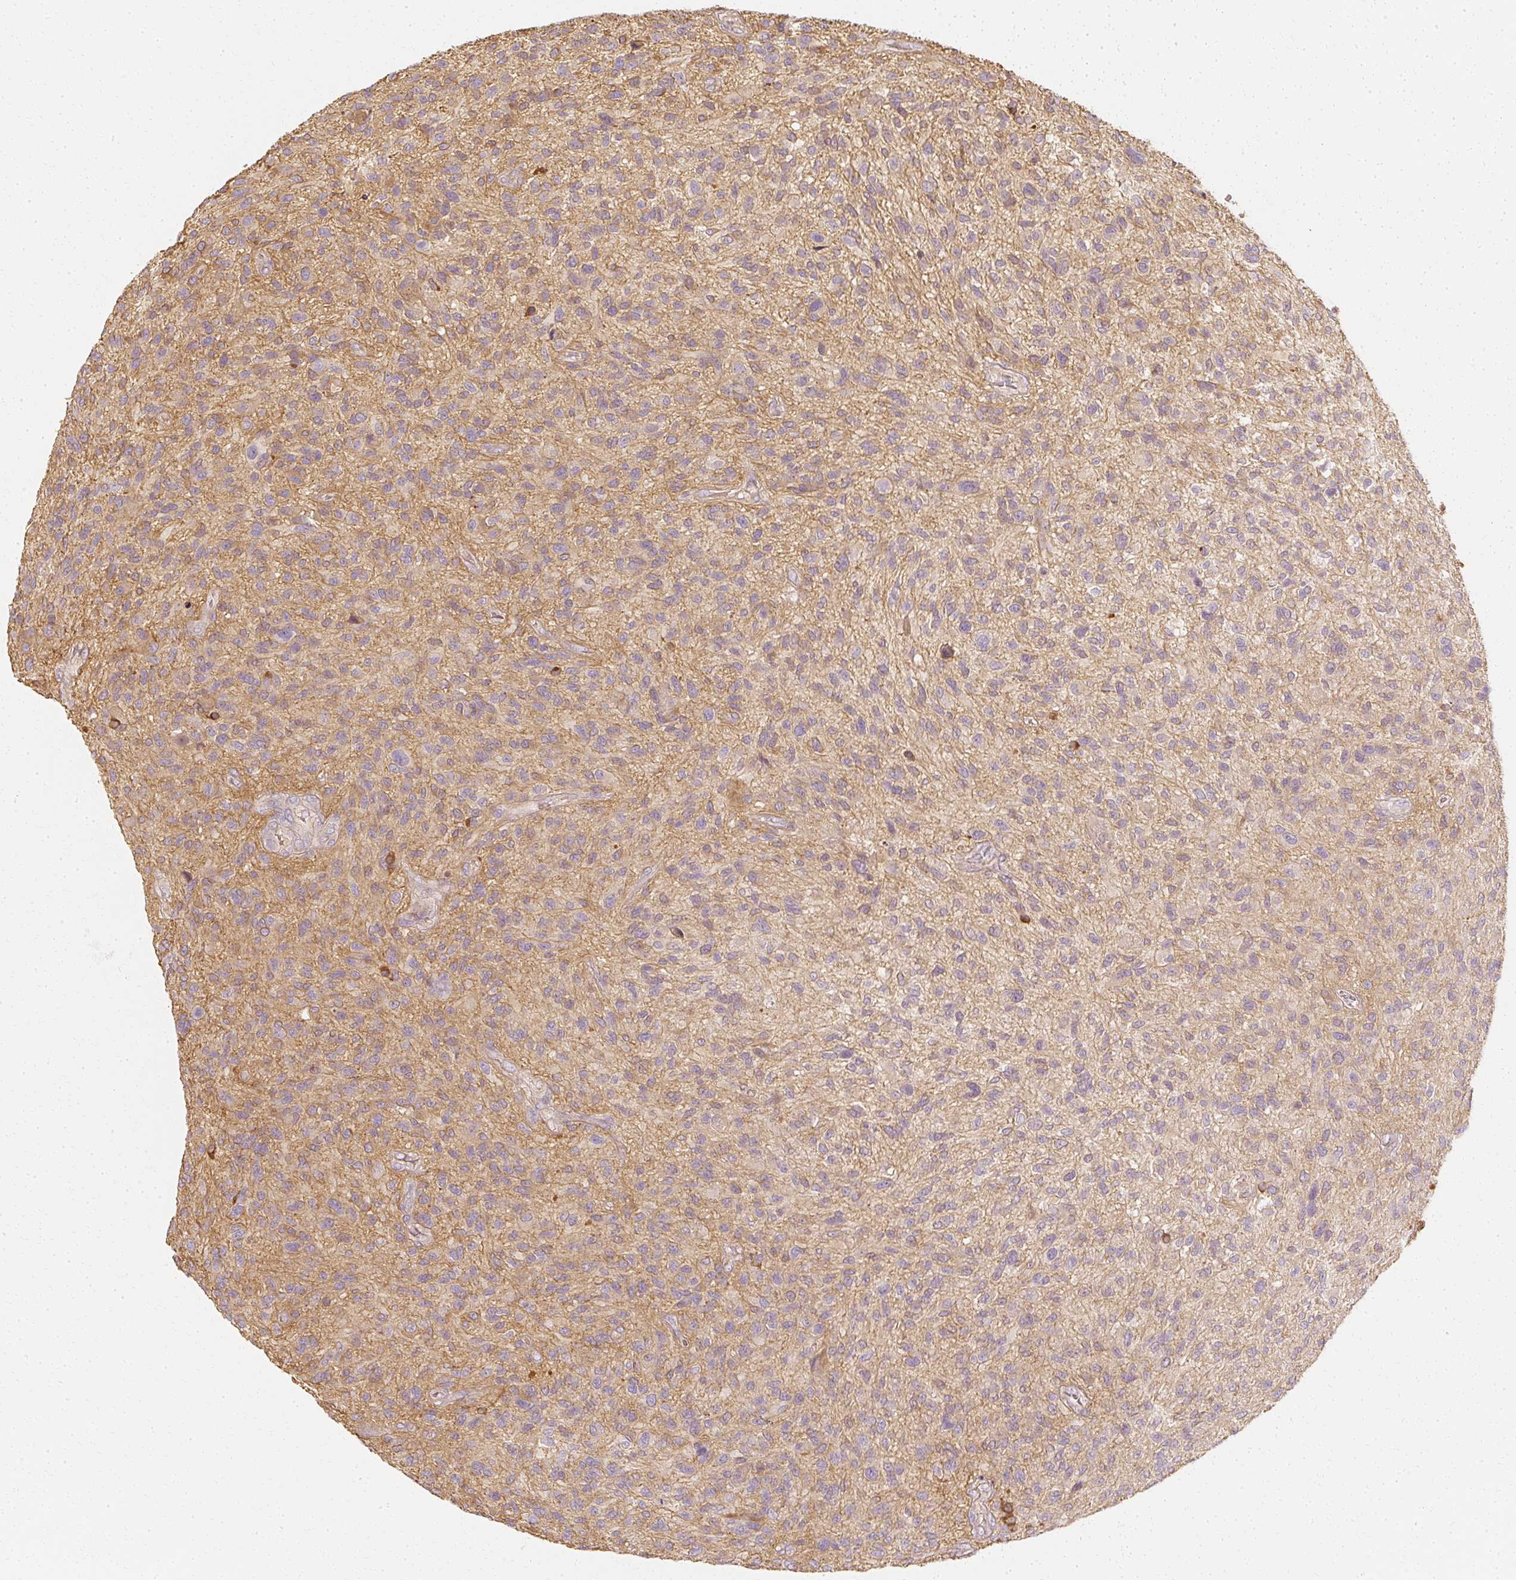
{"staining": {"intensity": "weak", "quantity": "<25%", "location": "cytoplasmic/membranous"}, "tissue": "glioma", "cell_type": "Tumor cells", "image_type": "cancer", "snomed": [{"axis": "morphology", "description": "Glioma, malignant, High grade"}, {"axis": "topography", "description": "Brain"}], "caption": "Glioma stained for a protein using immunohistochemistry (IHC) shows no expression tumor cells.", "gene": "GNAQ", "patient": {"sex": "male", "age": 47}}